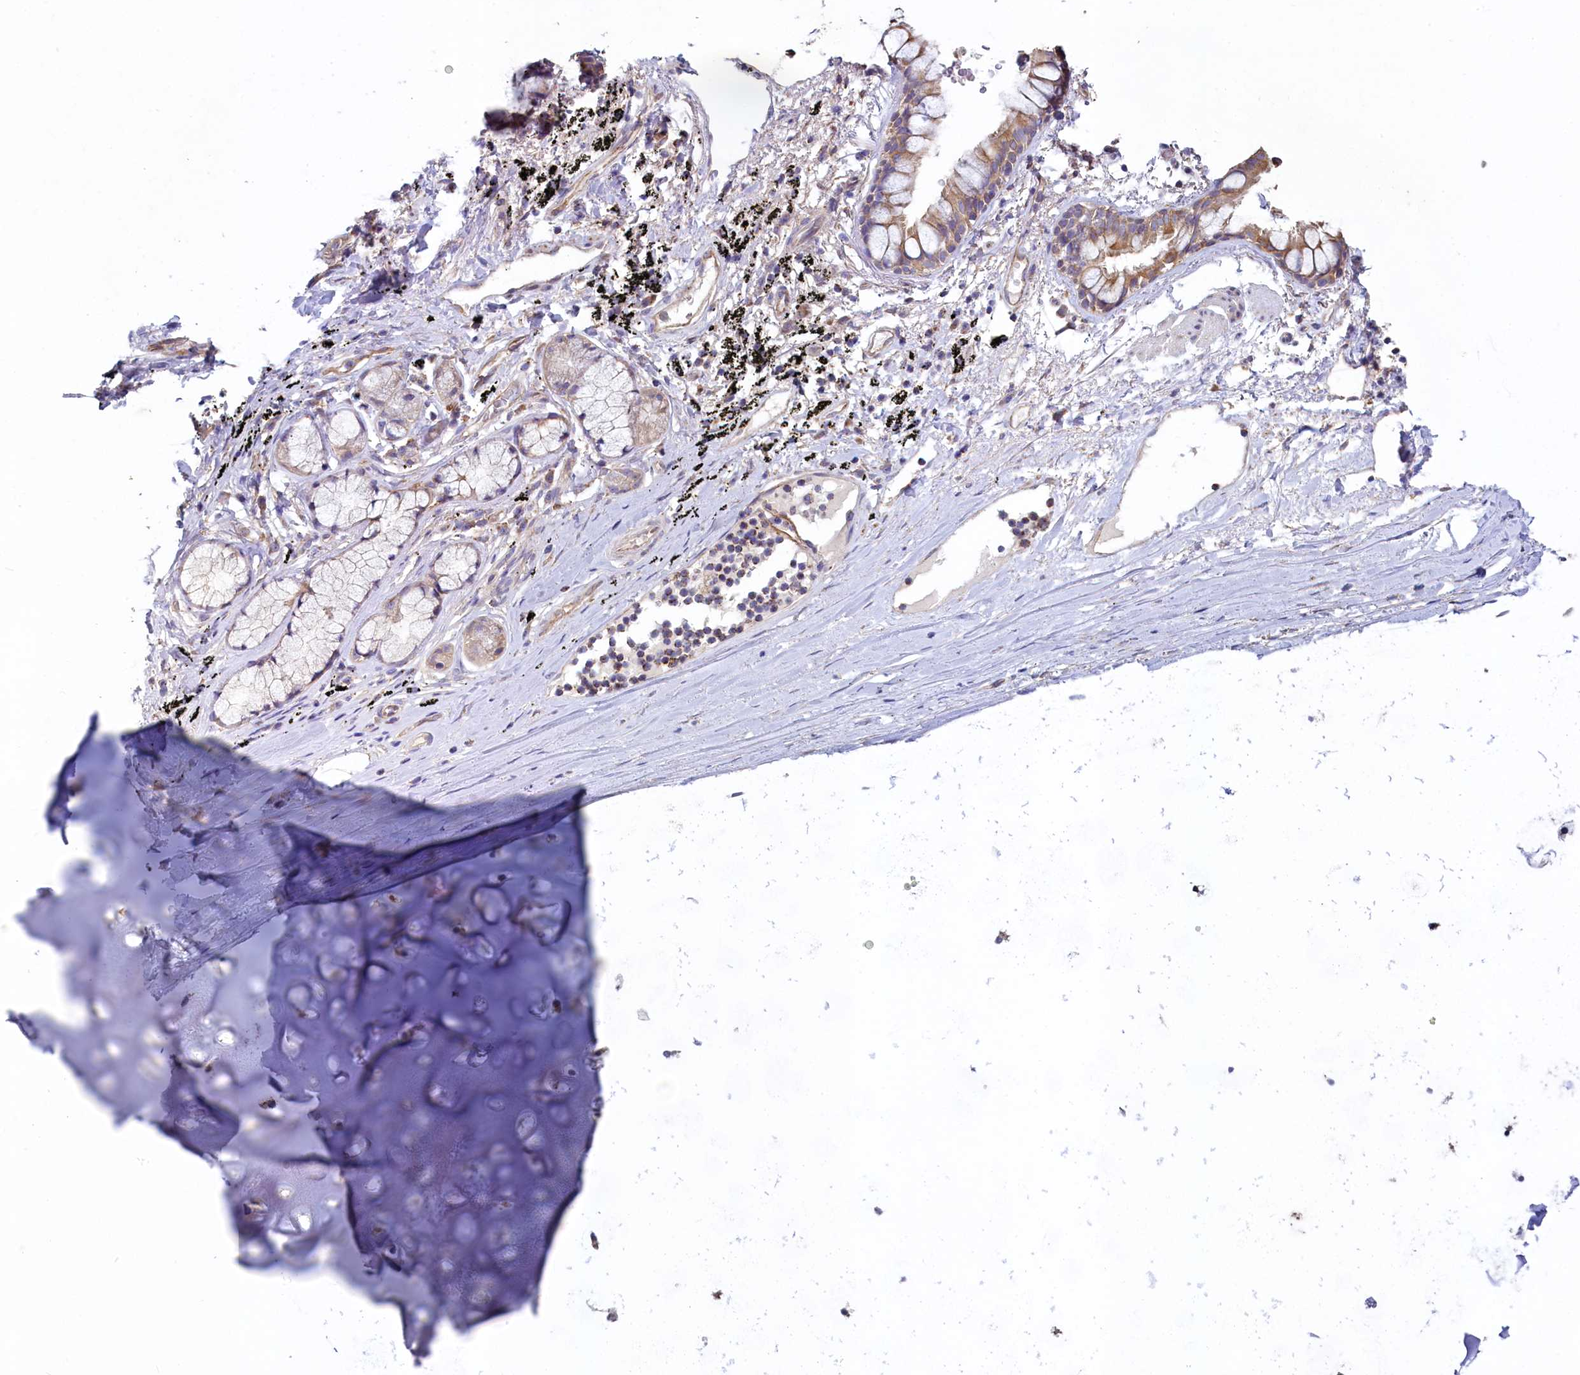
{"staining": {"intensity": "negative", "quantity": "none", "location": "none"}, "tissue": "adipose tissue", "cell_type": "Adipocytes", "image_type": "normal", "snomed": [{"axis": "morphology", "description": "Normal tissue, NOS"}, {"axis": "topography", "description": "Lymph node"}, {"axis": "topography", "description": "Bronchus"}], "caption": "This is an immunohistochemistry image of normal adipose tissue. There is no expression in adipocytes.", "gene": "SPATA2L", "patient": {"sex": "male", "age": 63}}